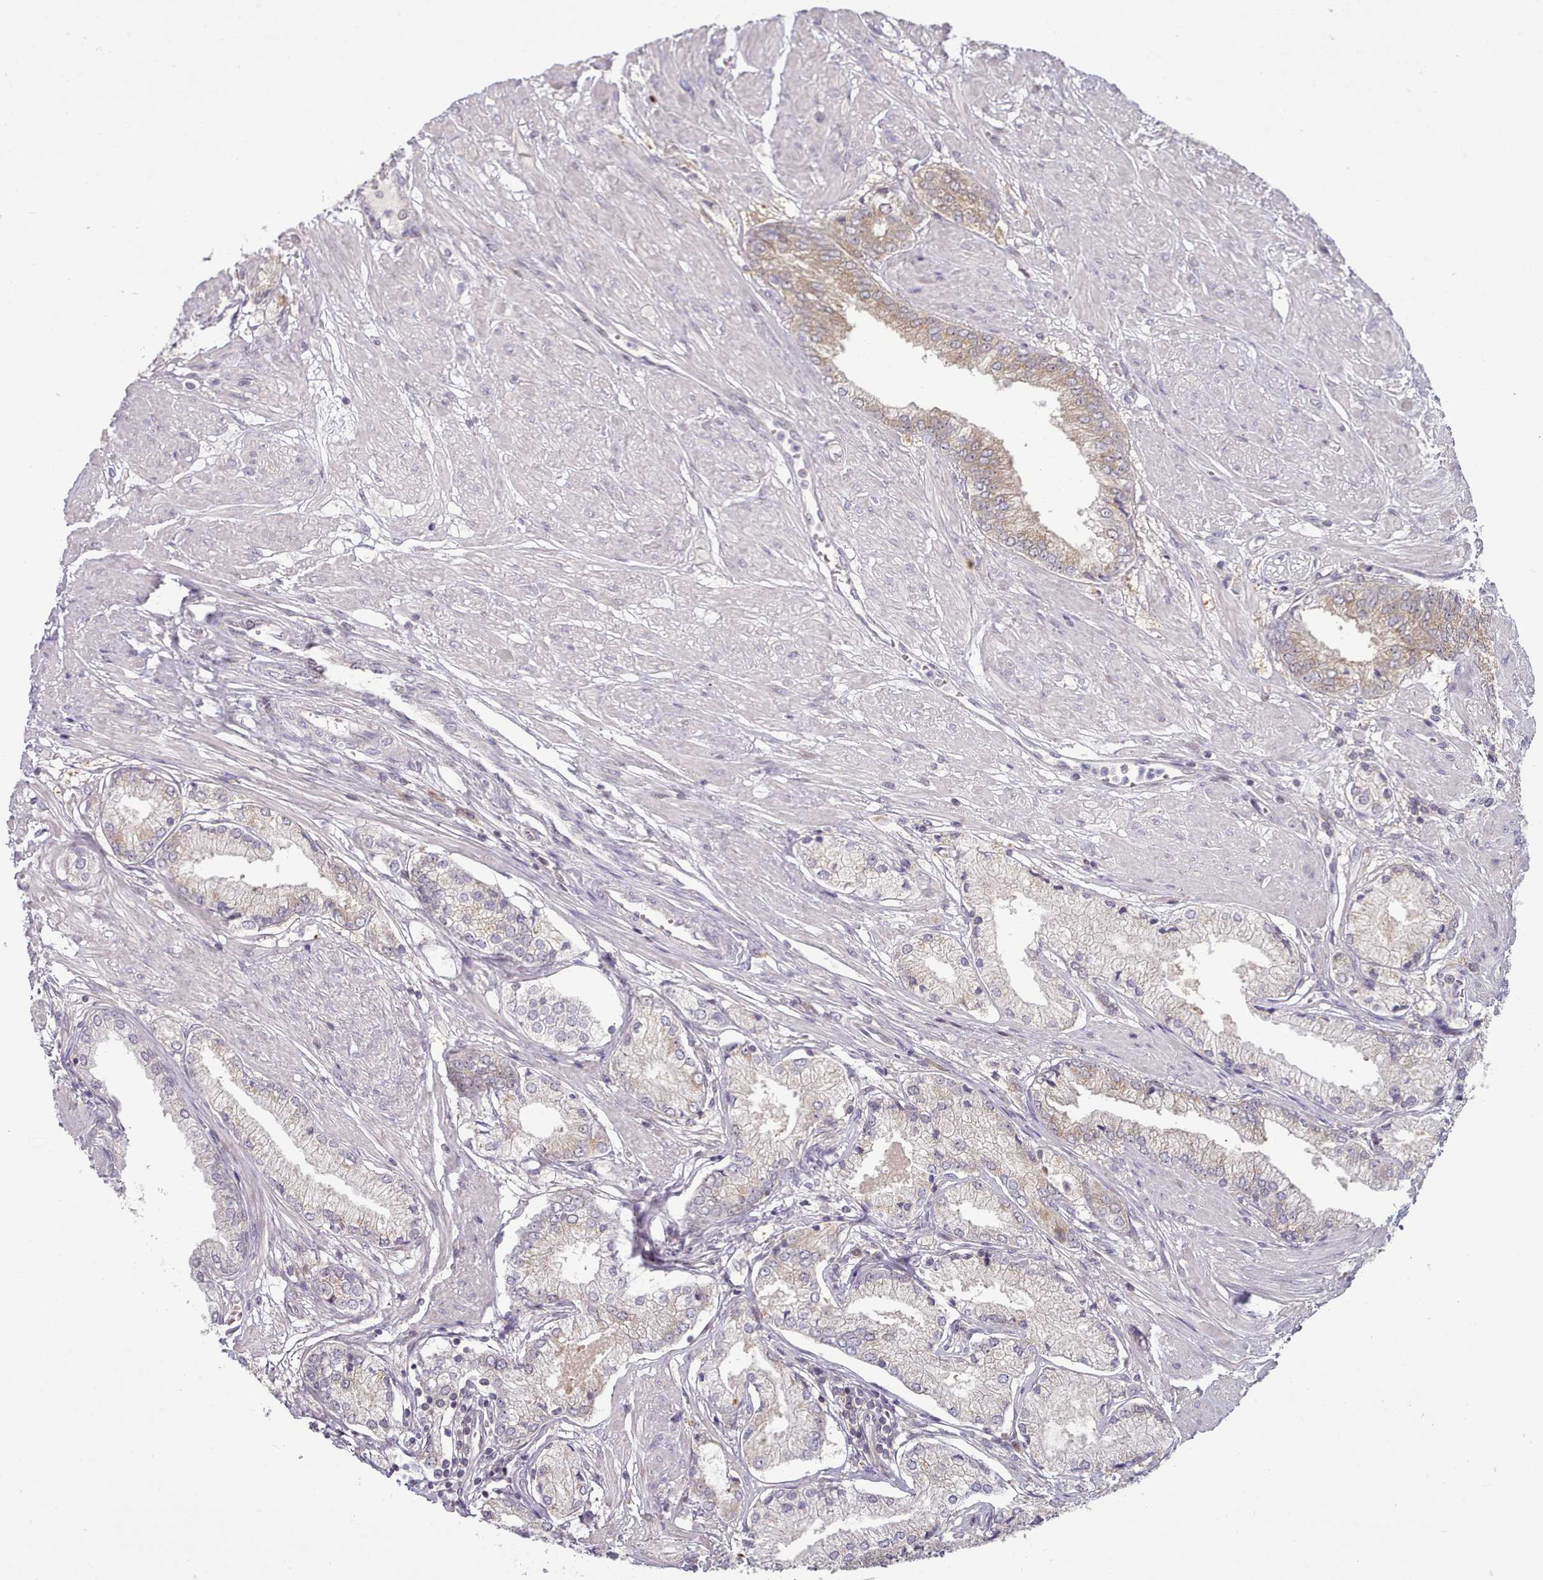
{"staining": {"intensity": "weak", "quantity": "<25%", "location": "cytoplasmic/membranous"}, "tissue": "prostate cancer", "cell_type": "Tumor cells", "image_type": "cancer", "snomed": [{"axis": "morphology", "description": "Adenocarcinoma, High grade"}, {"axis": "topography", "description": "Prostate and seminal vesicle, NOS"}], "caption": "This photomicrograph is of prostate cancer stained with immunohistochemistry (IHC) to label a protein in brown with the nuclei are counter-stained blue. There is no staining in tumor cells.", "gene": "CLNS1A", "patient": {"sex": "male", "age": 64}}